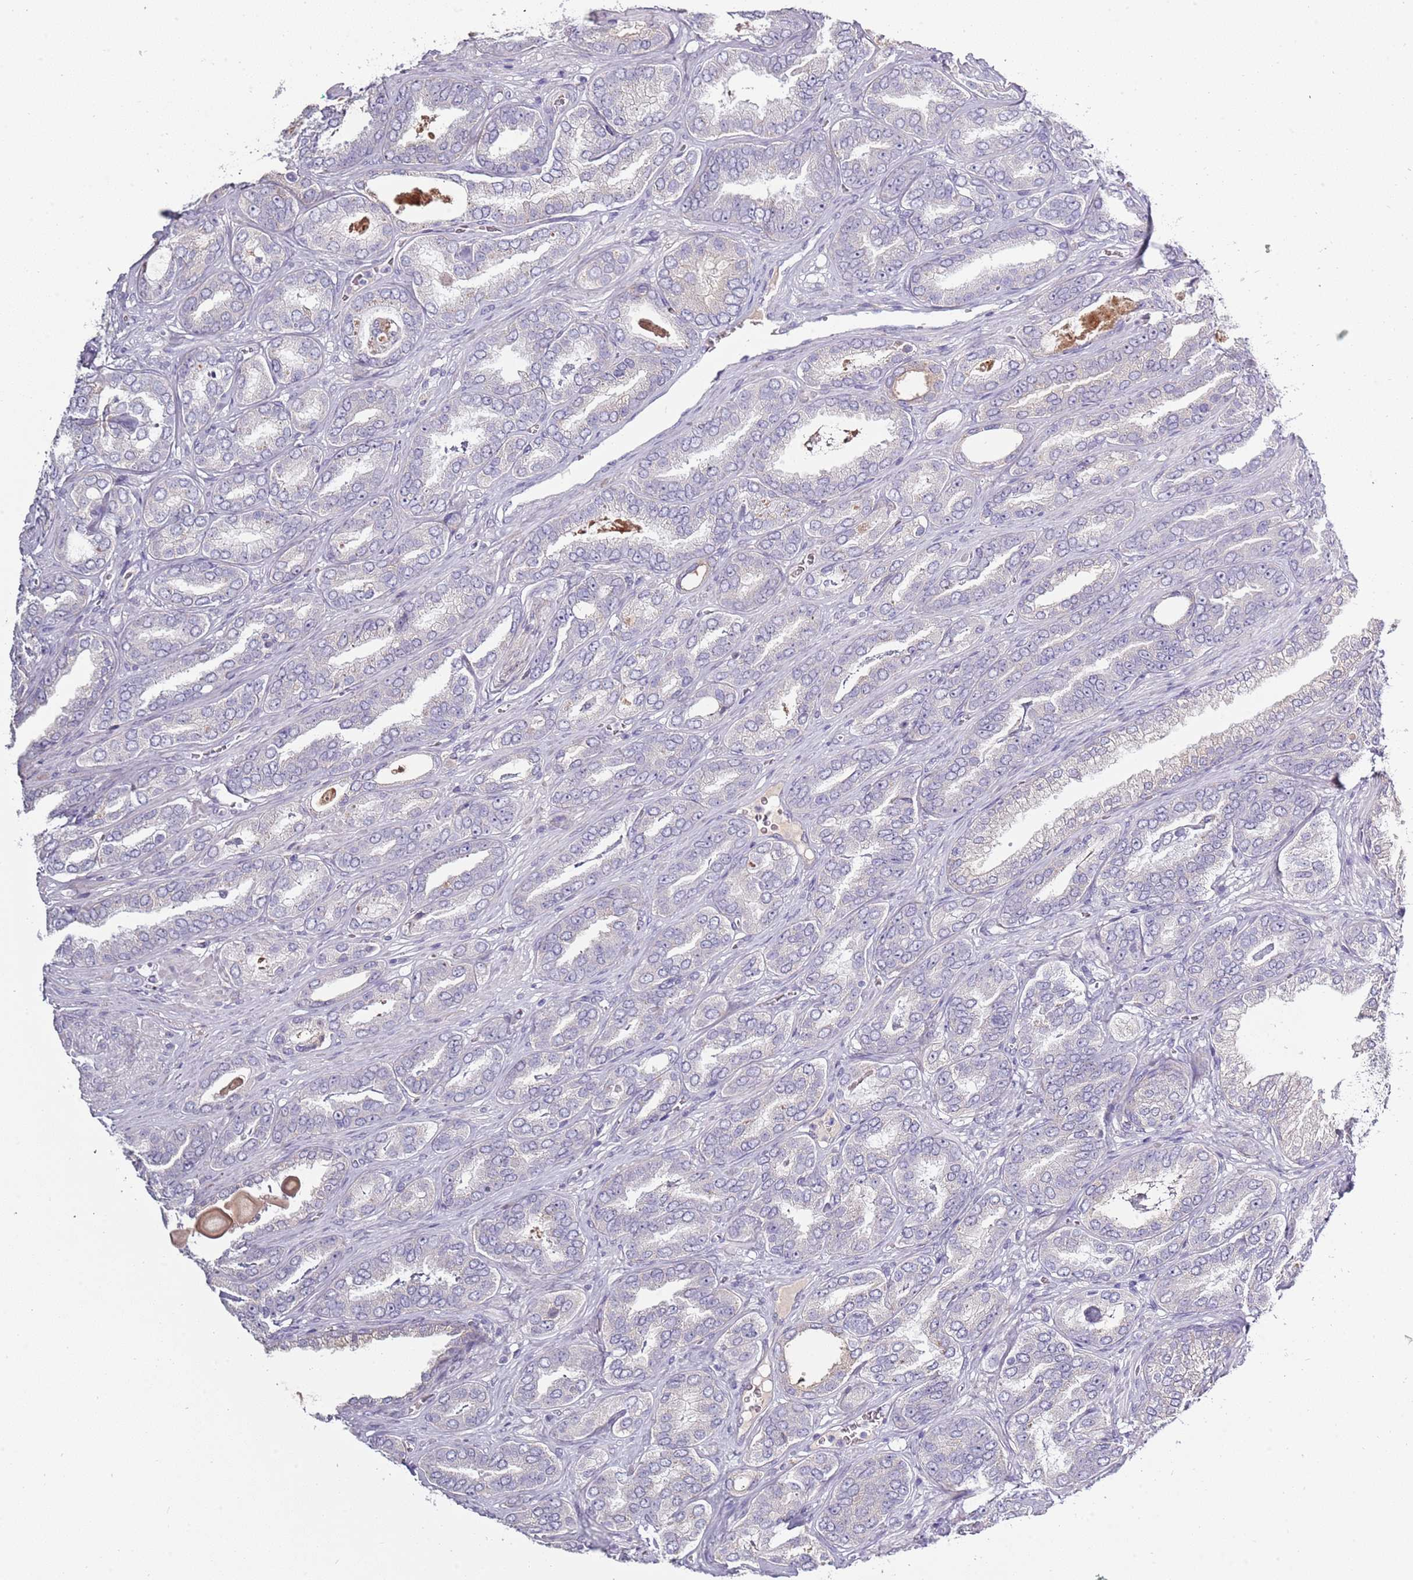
{"staining": {"intensity": "negative", "quantity": "none", "location": "none"}, "tissue": "prostate cancer", "cell_type": "Tumor cells", "image_type": "cancer", "snomed": [{"axis": "morphology", "description": "Adenocarcinoma, High grade"}, {"axis": "topography", "description": "Prostate"}], "caption": "IHC photomicrograph of prostate adenocarcinoma (high-grade) stained for a protein (brown), which demonstrates no staining in tumor cells. The staining was performed using DAB to visualize the protein expression in brown, while the nuclei were stained in blue with hematoxylin (Magnification: 20x).", "gene": "TNFRSF6B", "patient": {"sex": "male", "age": 72}}